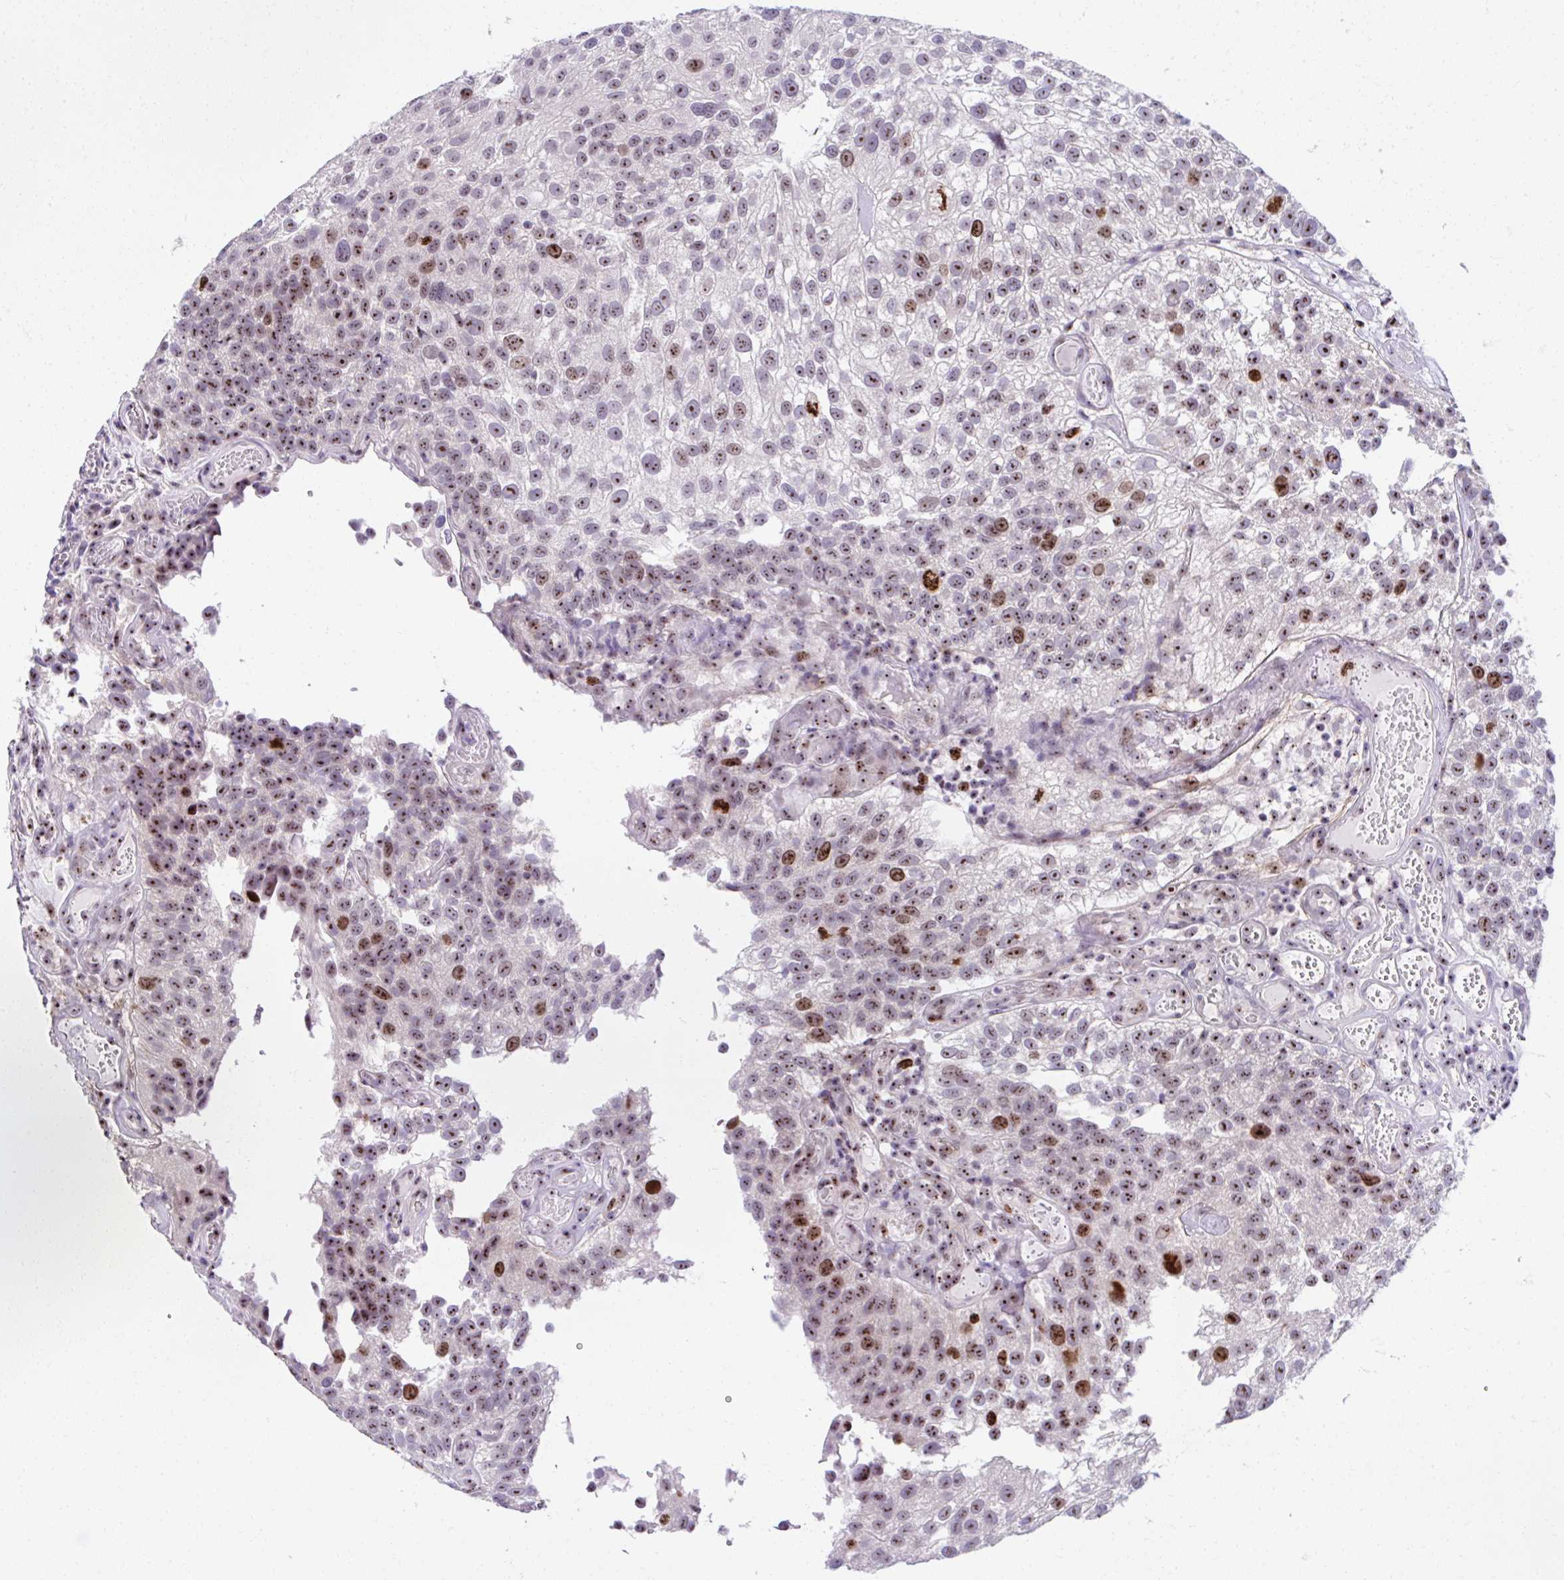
{"staining": {"intensity": "strong", "quantity": "25%-75%", "location": "nuclear"}, "tissue": "urothelial cancer", "cell_type": "Tumor cells", "image_type": "cancer", "snomed": [{"axis": "morphology", "description": "Urothelial carcinoma, NOS"}, {"axis": "topography", "description": "Urinary bladder"}], "caption": "A photomicrograph of human transitional cell carcinoma stained for a protein reveals strong nuclear brown staining in tumor cells.", "gene": "CEP72", "patient": {"sex": "male", "age": 87}}